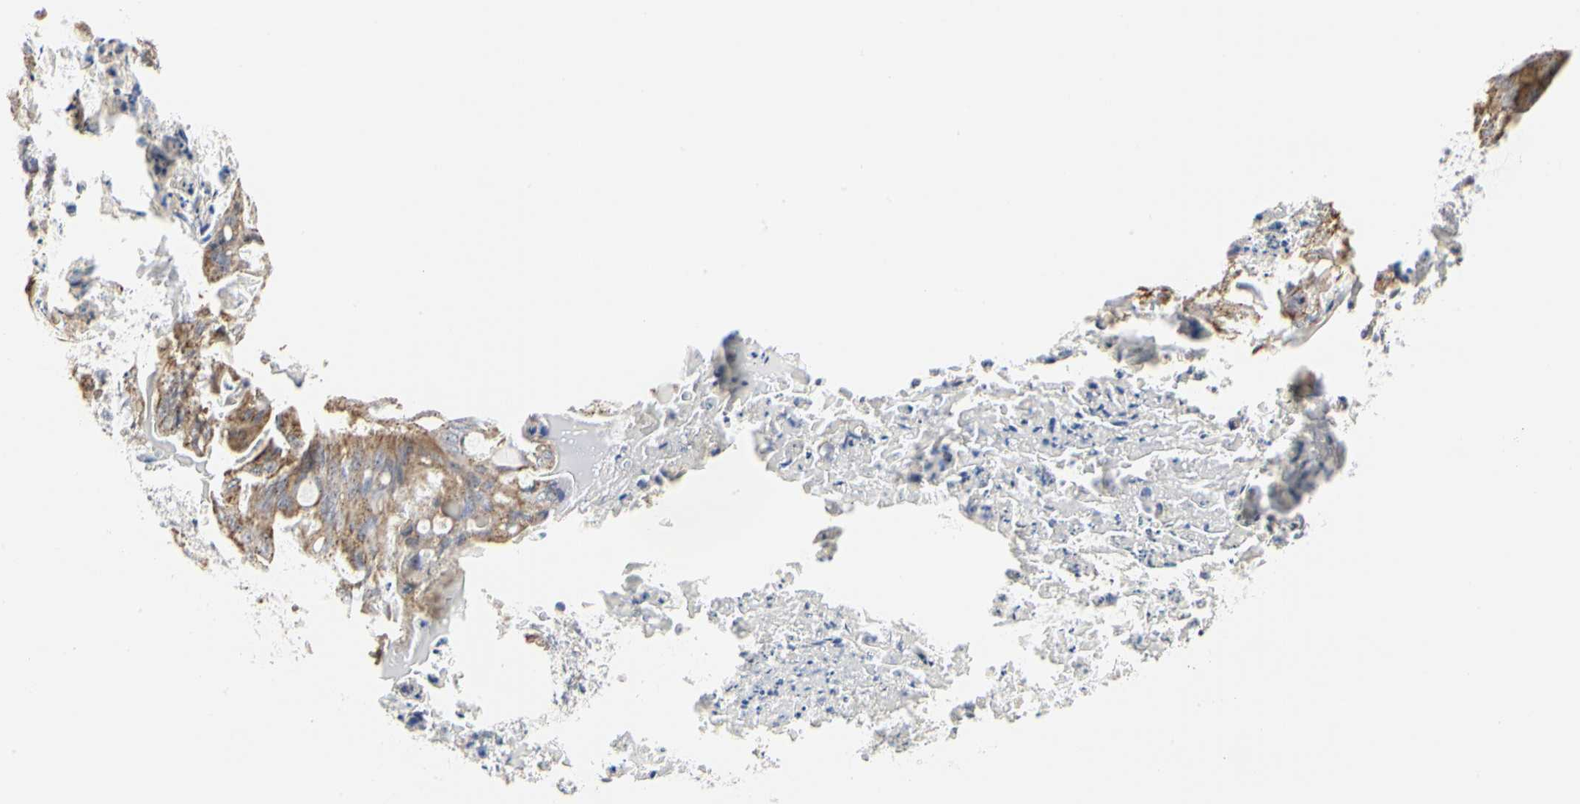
{"staining": {"intensity": "moderate", "quantity": ">75%", "location": "cytoplasmic/membranous"}, "tissue": "ovarian cancer", "cell_type": "Tumor cells", "image_type": "cancer", "snomed": [{"axis": "morphology", "description": "Cystadenocarcinoma, mucinous, NOS"}, {"axis": "topography", "description": "Ovary"}], "caption": "Tumor cells reveal medium levels of moderate cytoplasmic/membranous staining in about >75% of cells in human ovarian mucinous cystadenocarcinoma.", "gene": "SHANK2", "patient": {"sex": "female", "age": 37}}